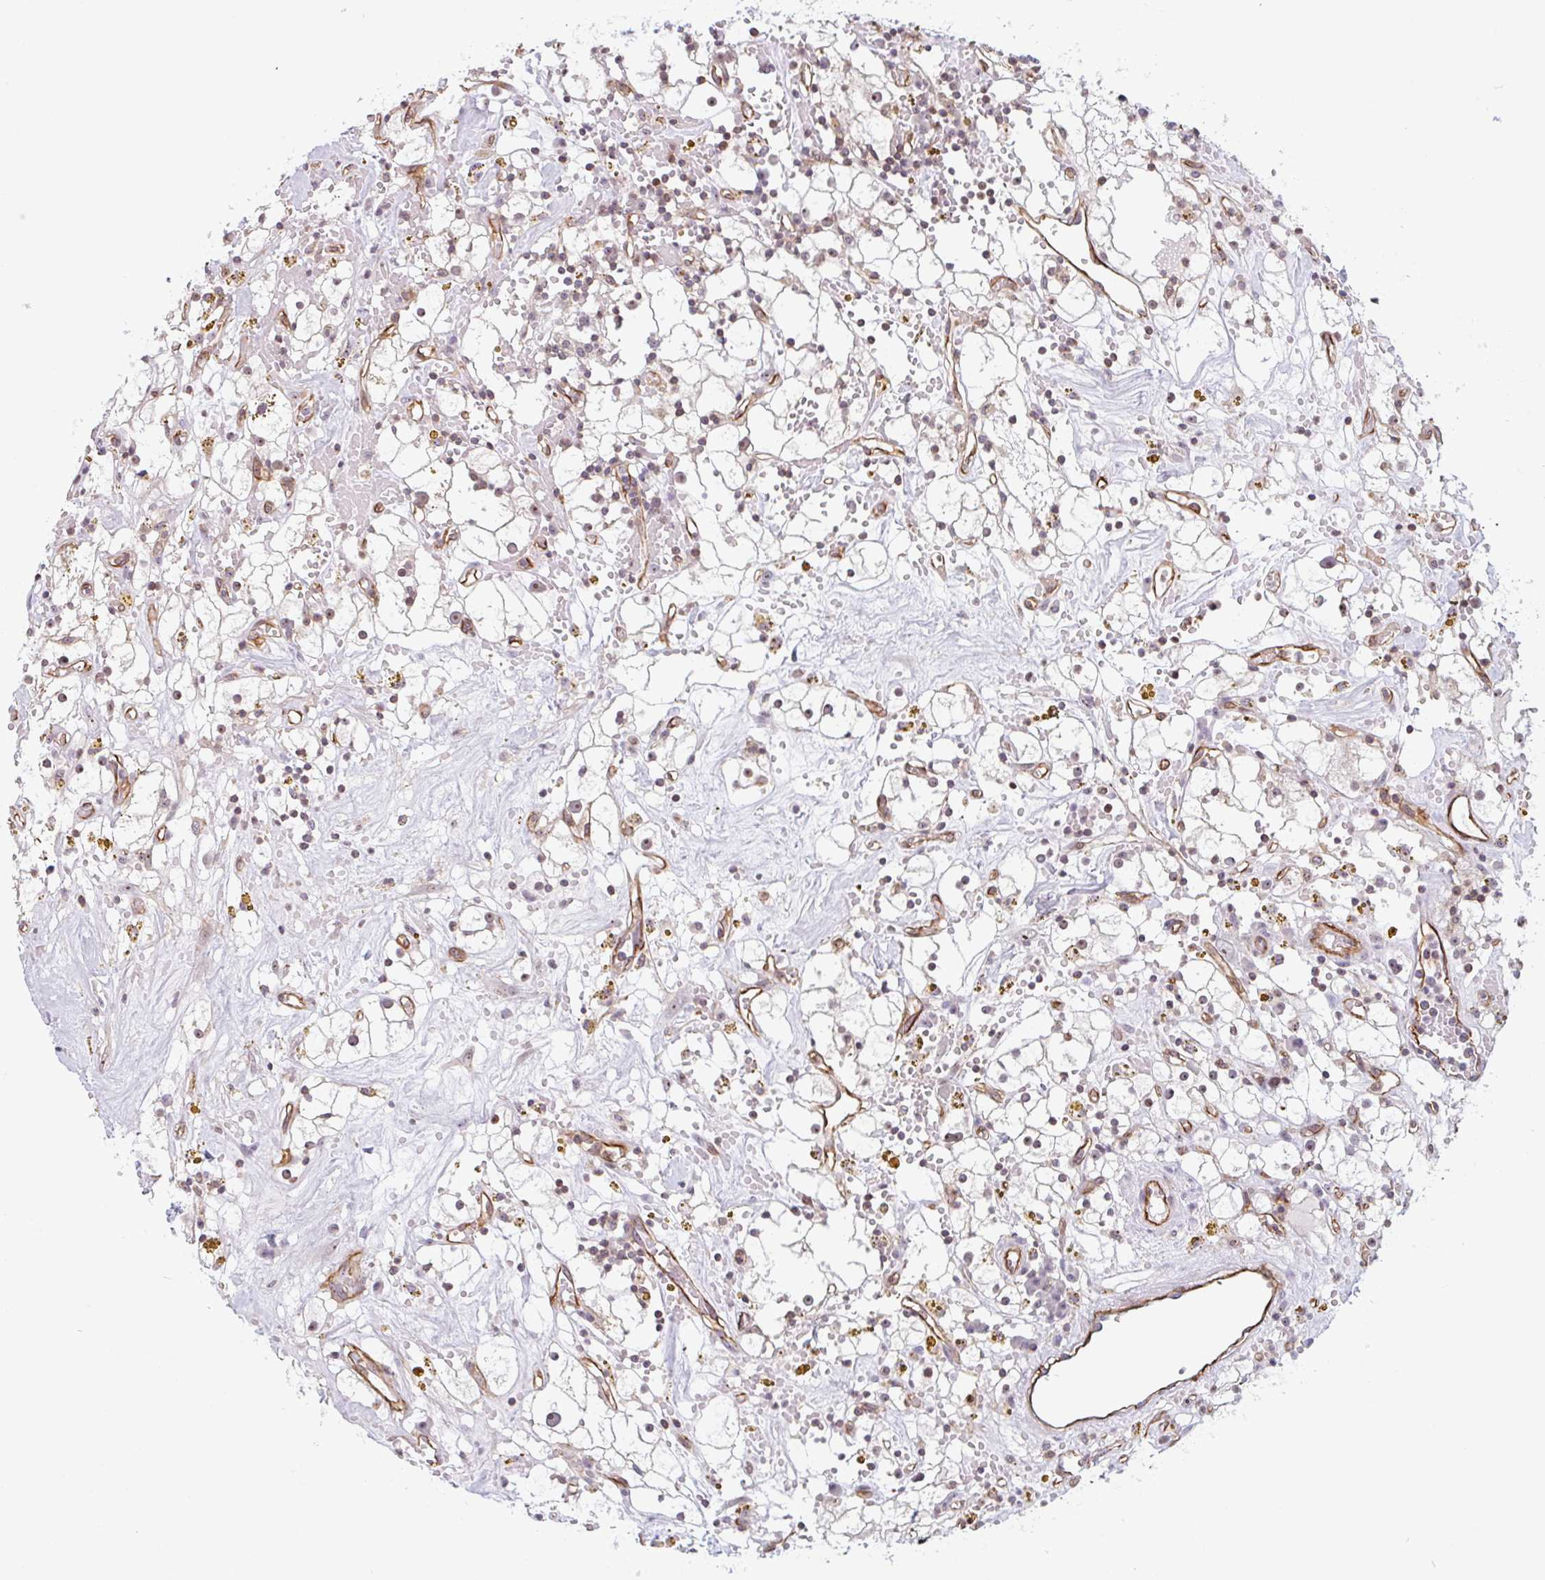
{"staining": {"intensity": "moderate", "quantity": "<25%", "location": "nuclear"}, "tissue": "renal cancer", "cell_type": "Tumor cells", "image_type": "cancer", "snomed": [{"axis": "morphology", "description": "Adenocarcinoma, NOS"}, {"axis": "topography", "description": "Kidney"}], "caption": "Renal cancer (adenocarcinoma) stained for a protein (brown) reveals moderate nuclear positive expression in about <25% of tumor cells.", "gene": "ZNF689", "patient": {"sex": "male", "age": 56}}